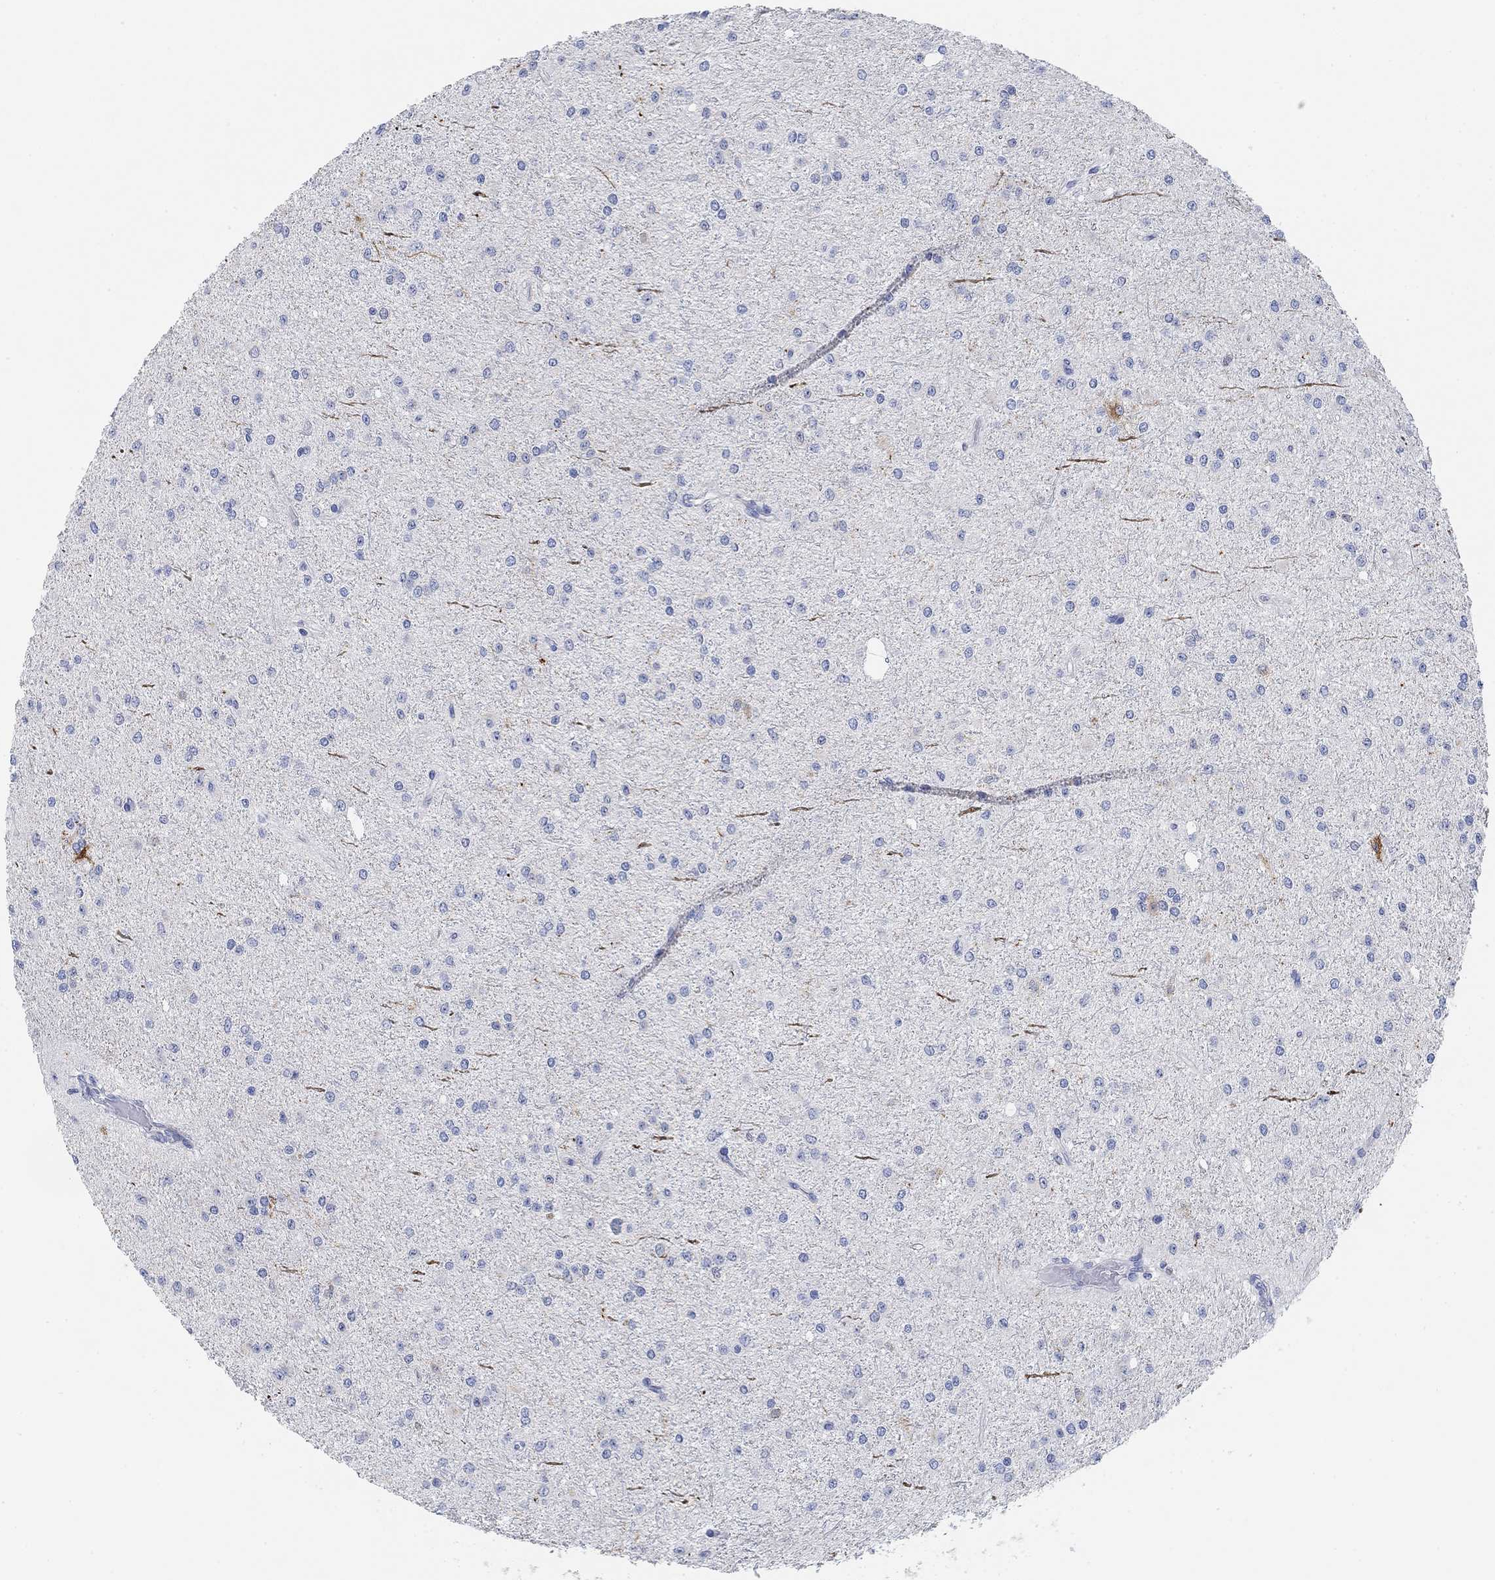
{"staining": {"intensity": "negative", "quantity": "none", "location": "none"}, "tissue": "glioma", "cell_type": "Tumor cells", "image_type": "cancer", "snomed": [{"axis": "morphology", "description": "Glioma, malignant, Low grade"}, {"axis": "topography", "description": "Brain"}], "caption": "DAB (3,3'-diaminobenzidine) immunohistochemical staining of malignant glioma (low-grade) demonstrates no significant staining in tumor cells.", "gene": "VAT1L", "patient": {"sex": "male", "age": 27}}